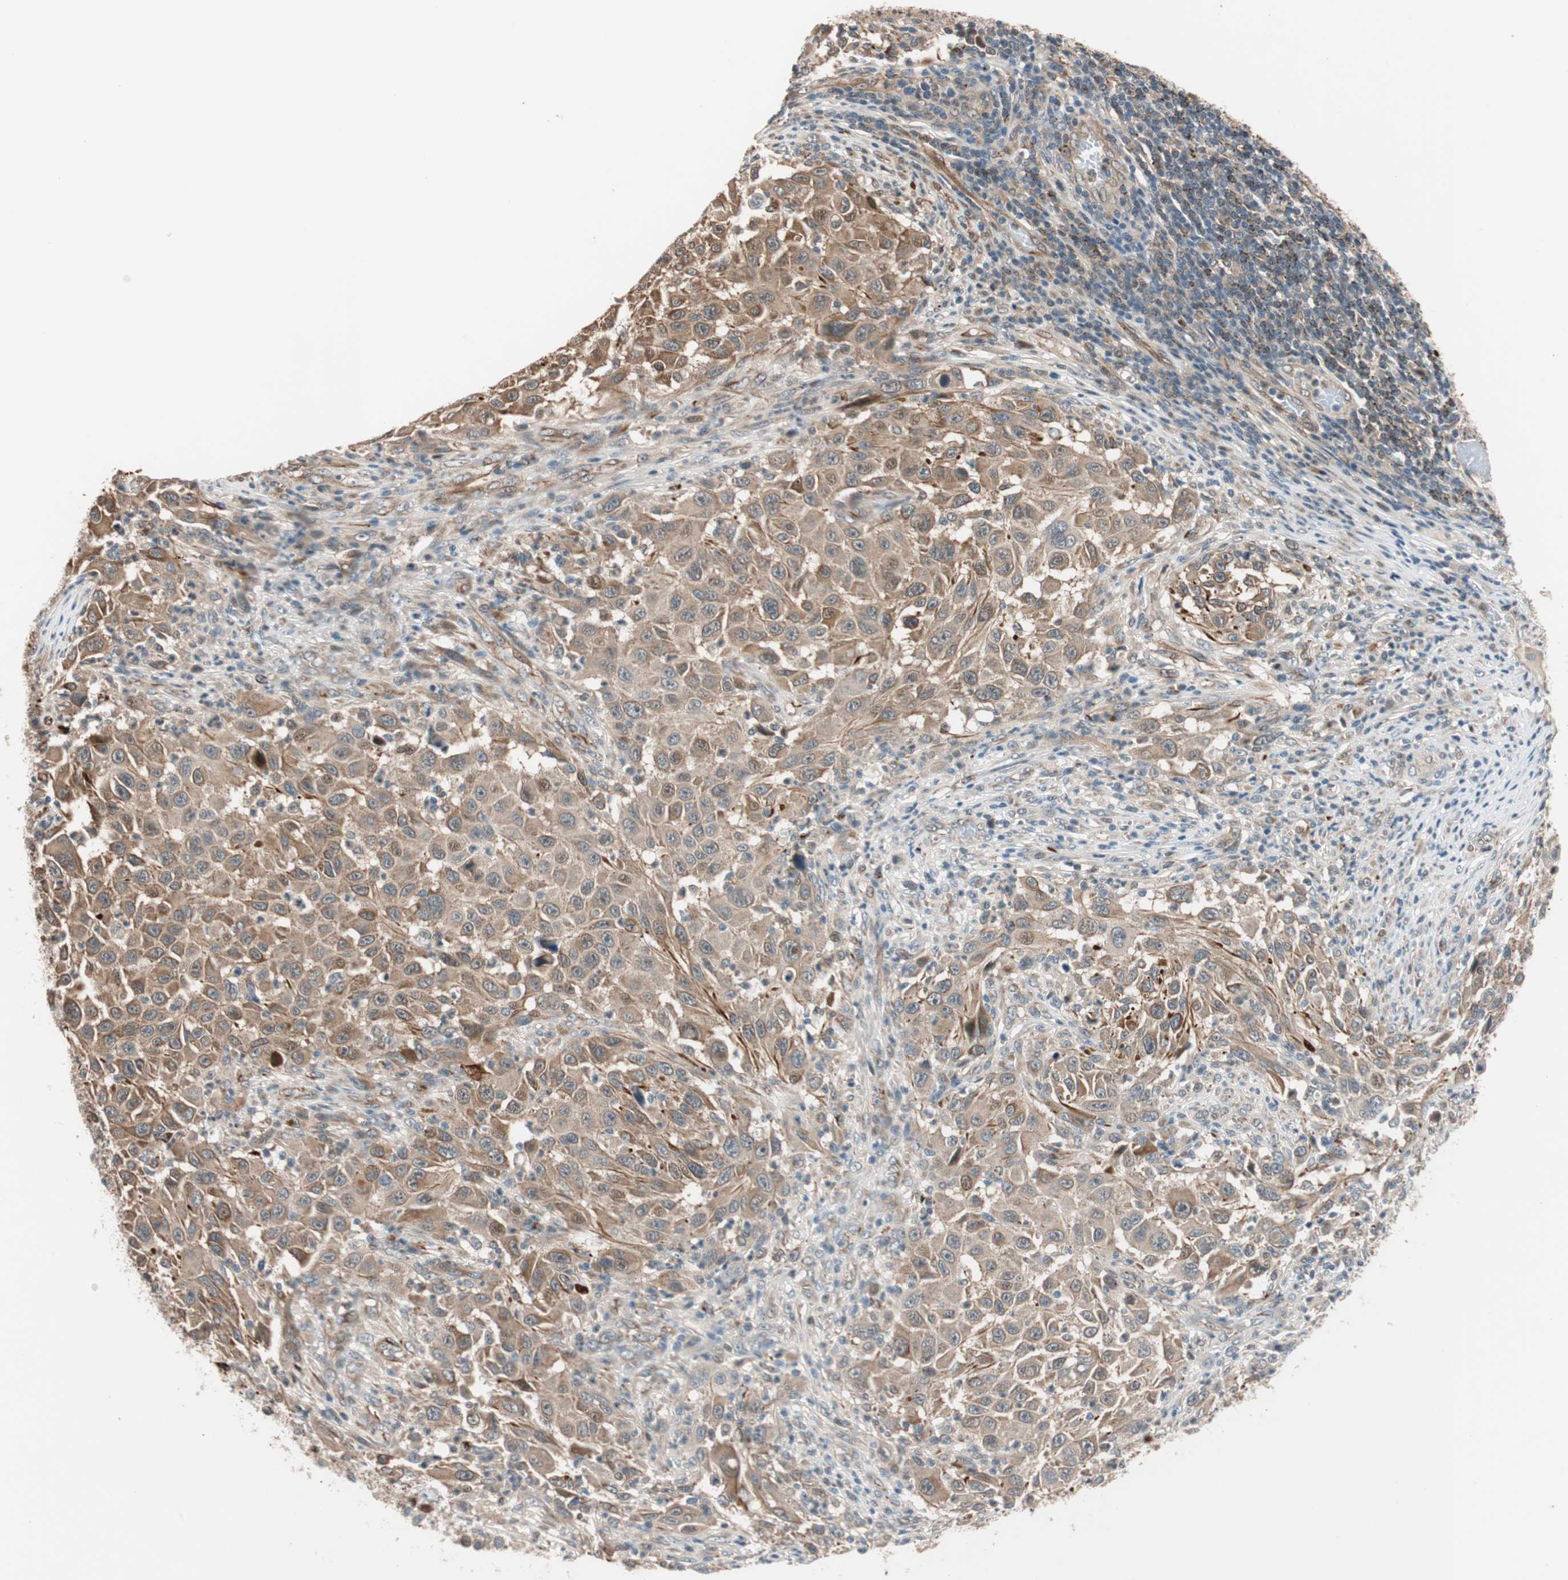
{"staining": {"intensity": "moderate", "quantity": ">75%", "location": "cytoplasmic/membranous"}, "tissue": "melanoma", "cell_type": "Tumor cells", "image_type": "cancer", "snomed": [{"axis": "morphology", "description": "Malignant melanoma, Metastatic site"}, {"axis": "topography", "description": "Lymph node"}], "caption": "There is medium levels of moderate cytoplasmic/membranous expression in tumor cells of melanoma, as demonstrated by immunohistochemical staining (brown color).", "gene": "PIK3R3", "patient": {"sex": "male", "age": 61}}